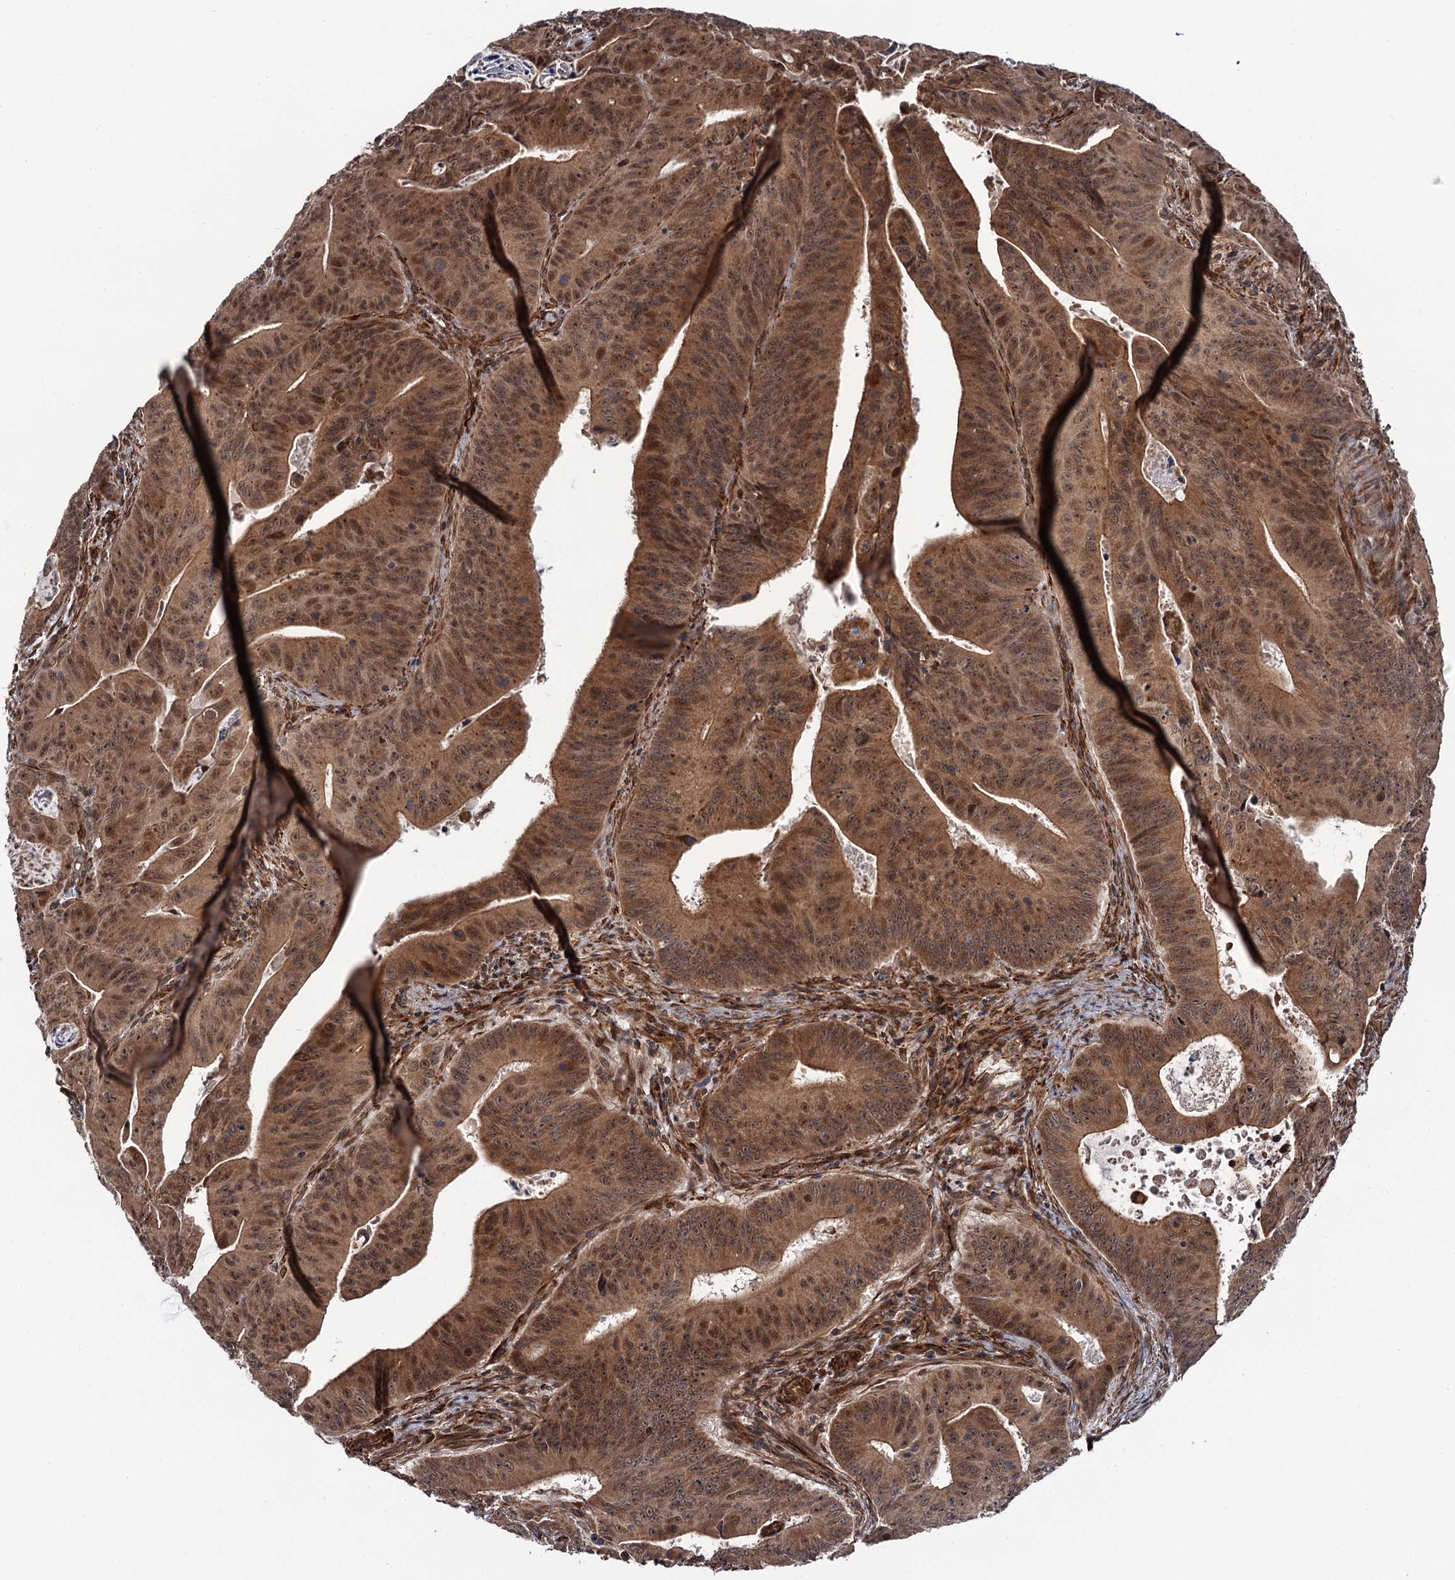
{"staining": {"intensity": "moderate", "quantity": ">75%", "location": "cytoplasmic/membranous,nuclear"}, "tissue": "colorectal cancer", "cell_type": "Tumor cells", "image_type": "cancer", "snomed": [{"axis": "morphology", "description": "Adenocarcinoma, NOS"}, {"axis": "topography", "description": "Rectum"}], "caption": "Immunohistochemistry micrograph of neoplastic tissue: human adenocarcinoma (colorectal) stained using immunohistochemistry displays medium levels of moderate protein expression localized specifically in the cytoplasmic/membranous and nuclear of tumor cells, appearing as a cytoplasmic/membranous and nuclear brown color.", "gene": "FSIP1", "patient": {"sex": "female", "age": 75}}